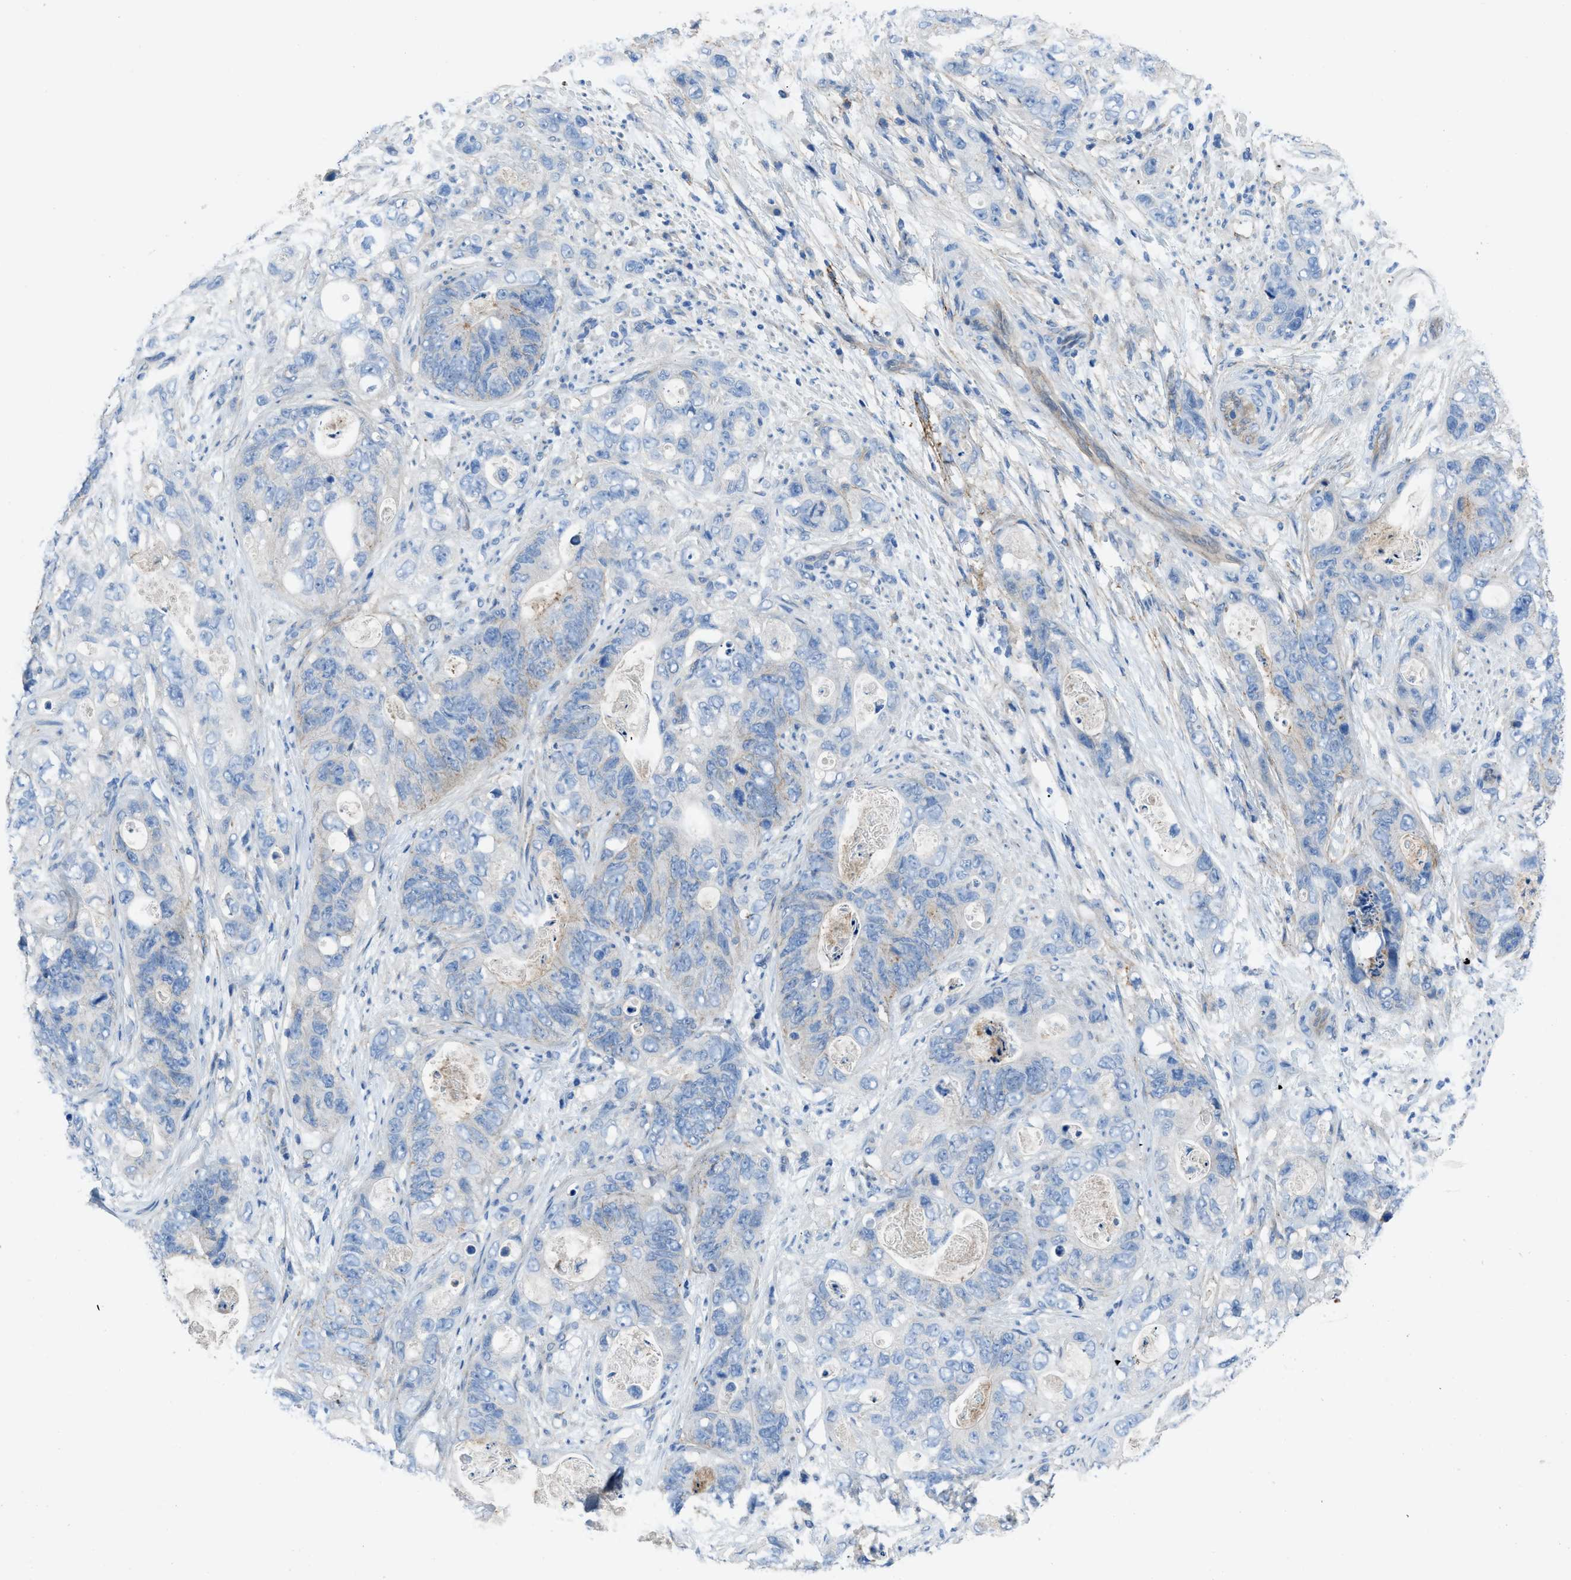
{"staining": {"intensity": "negative", "quantity": "none", "location": "none"}, "tissue": "stomach cancer", "cell_type": "Tumor cells", "image_type": "cancer", "snomed": [{"axis": "morphology", "description": "Adenocarcinoma, NOS"}, {"axis": "topography", "description": "Stomach"}], "caption": "IHC photomicrograph of human stomach adenocarcinoma stained for a protein (brown), which reveals no staining in tumor cells.", "gene": "PTGFRN", "patient": {"sex": "female", "age": 89}}